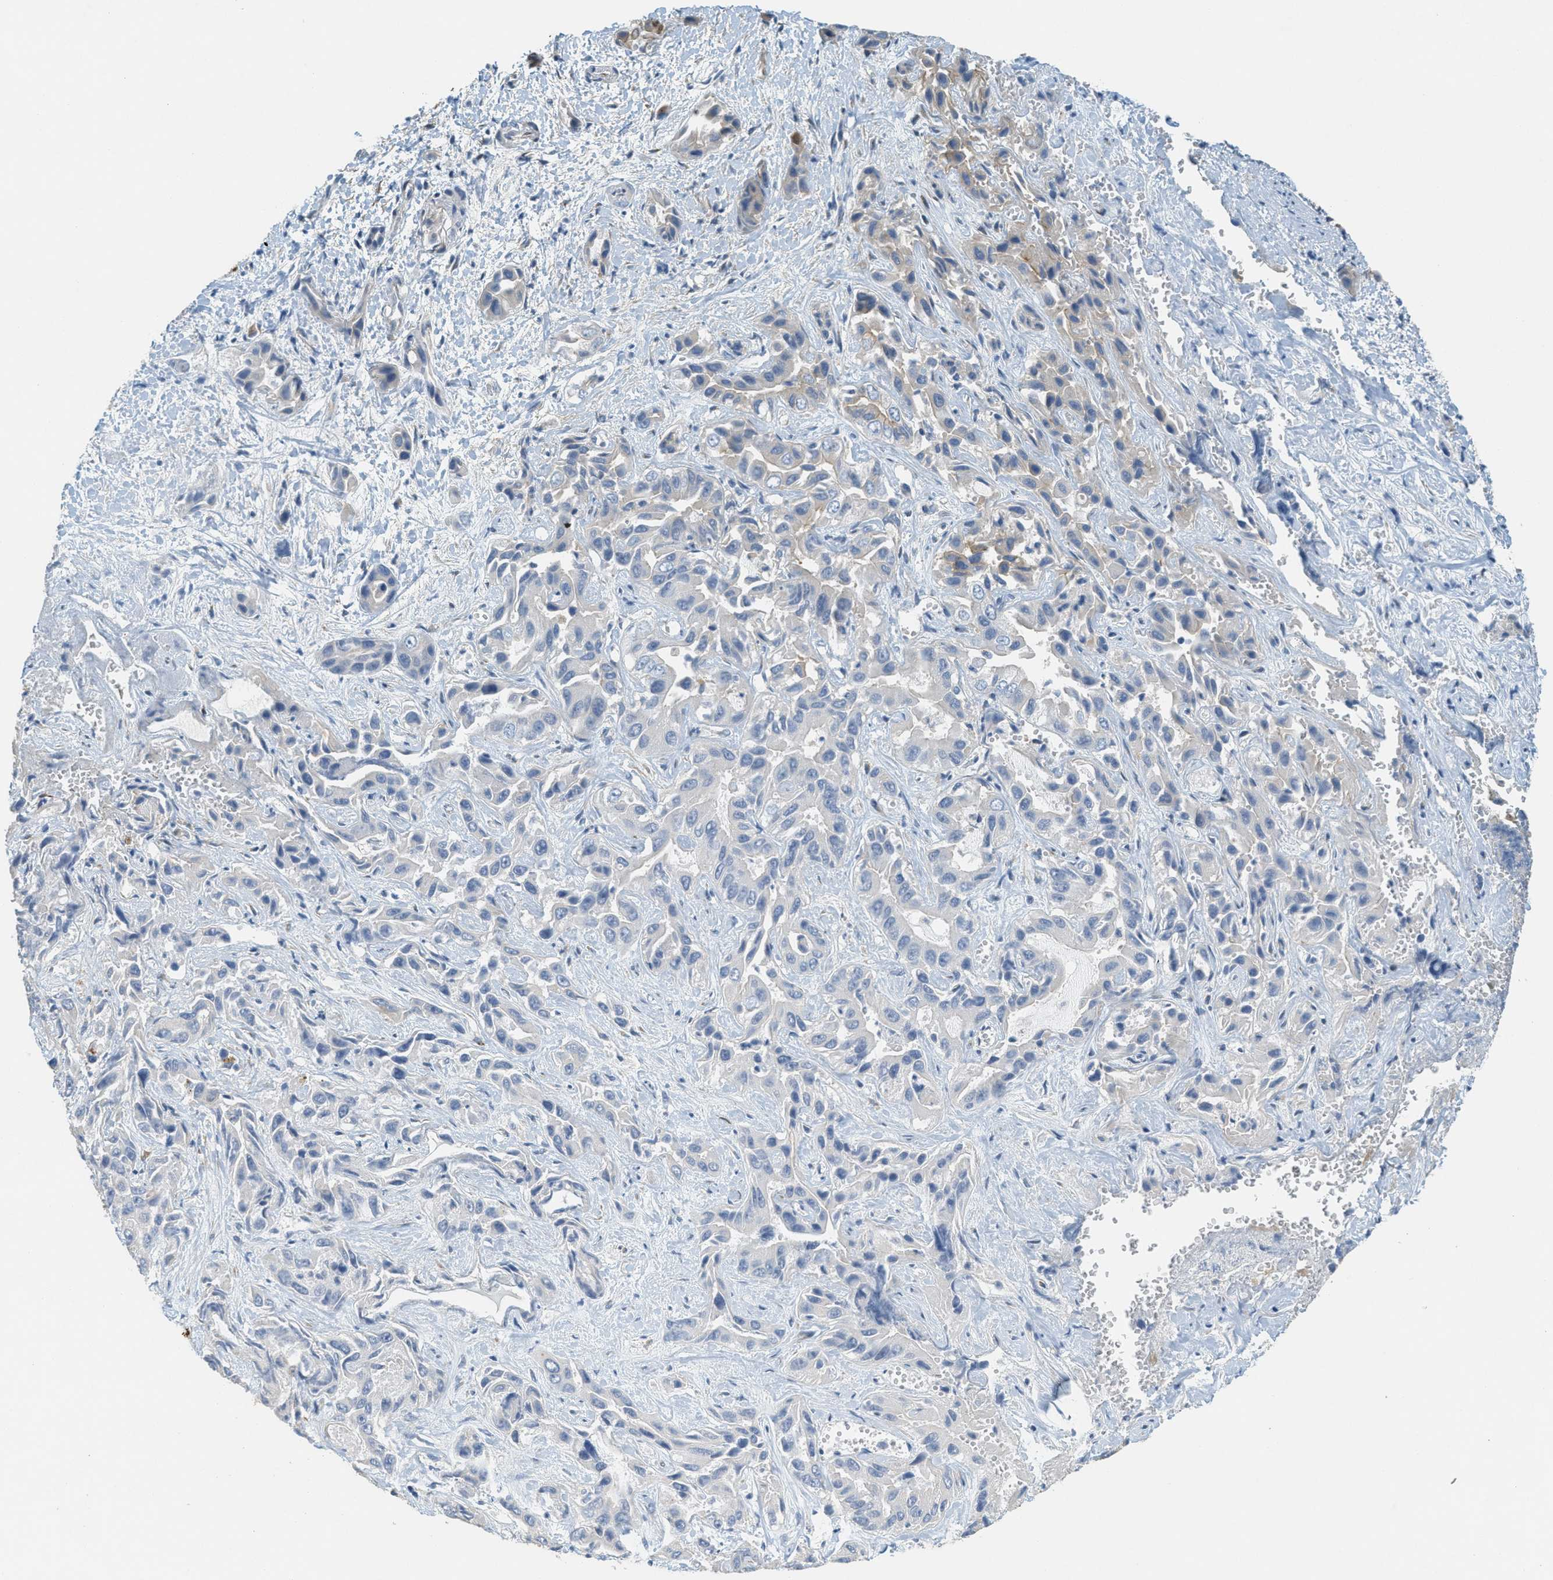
{"staining": {"intensity": "moderate", "quantity": "25%-75%", "location": "cytoplasmic/membranous"}, "tissue": "liver cancer", "cell_type": "Tumor cells", "image_type": "cancer", "snomed": [{"axis": "morphology", "description": "Cholangiocarcinoma"}, {"axis": "topography", "description": "Liver"}], "caption": "Liver cancer tissue demonstrates moderate cytoplasmic/membranous positivity in about 25%-75% of tumor cells, visualized by immunohistochemistry.", "gene": "ADCY5", "patient": {"sex": "female", "age": 52}}